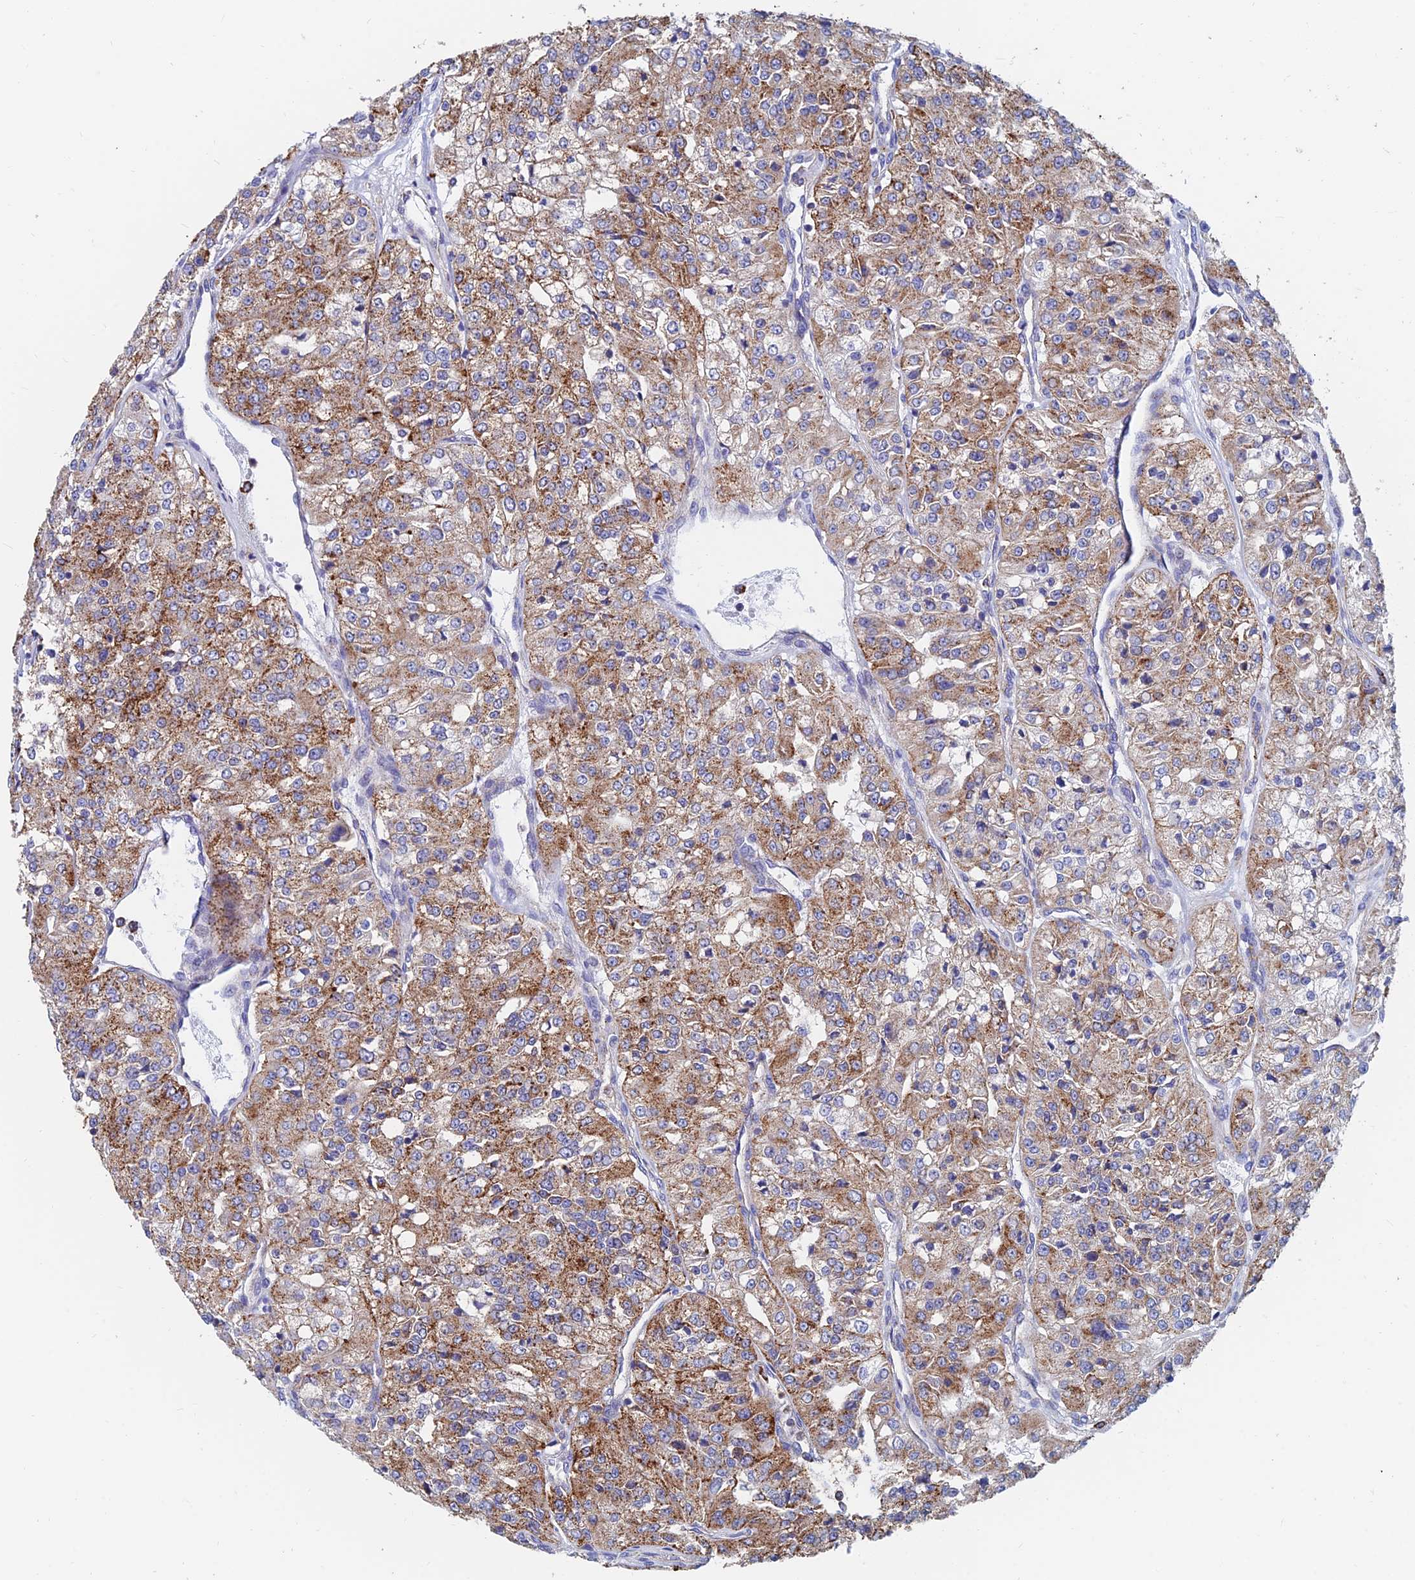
{"staining": {"intensity": "moderate", "quantity": ">75%", "location": "cytoplasmic/membranous"}, "tissue": "renal cancer", "cell_type": "Tumor cells", "image_type": "cancer", "snomed": [{"axis": "morphology", "description": "Adenocarcinoma, NOS"}, {"axis": "topography", "description": "Kidney"}], "caption": "Protein expression by immunohistochemistry (IHC) displays moderate cytoplasmic/membranous positivity in approximately >75% of tumor cells in adenocarcinoma (renal). The protein of interest is stained brown, and the nuclei are stained in blue (DAB IHC with brightfield microscopy, high magnification).", "gene": "SPNS1", "patient": {"sex": "female", "age": 63}}